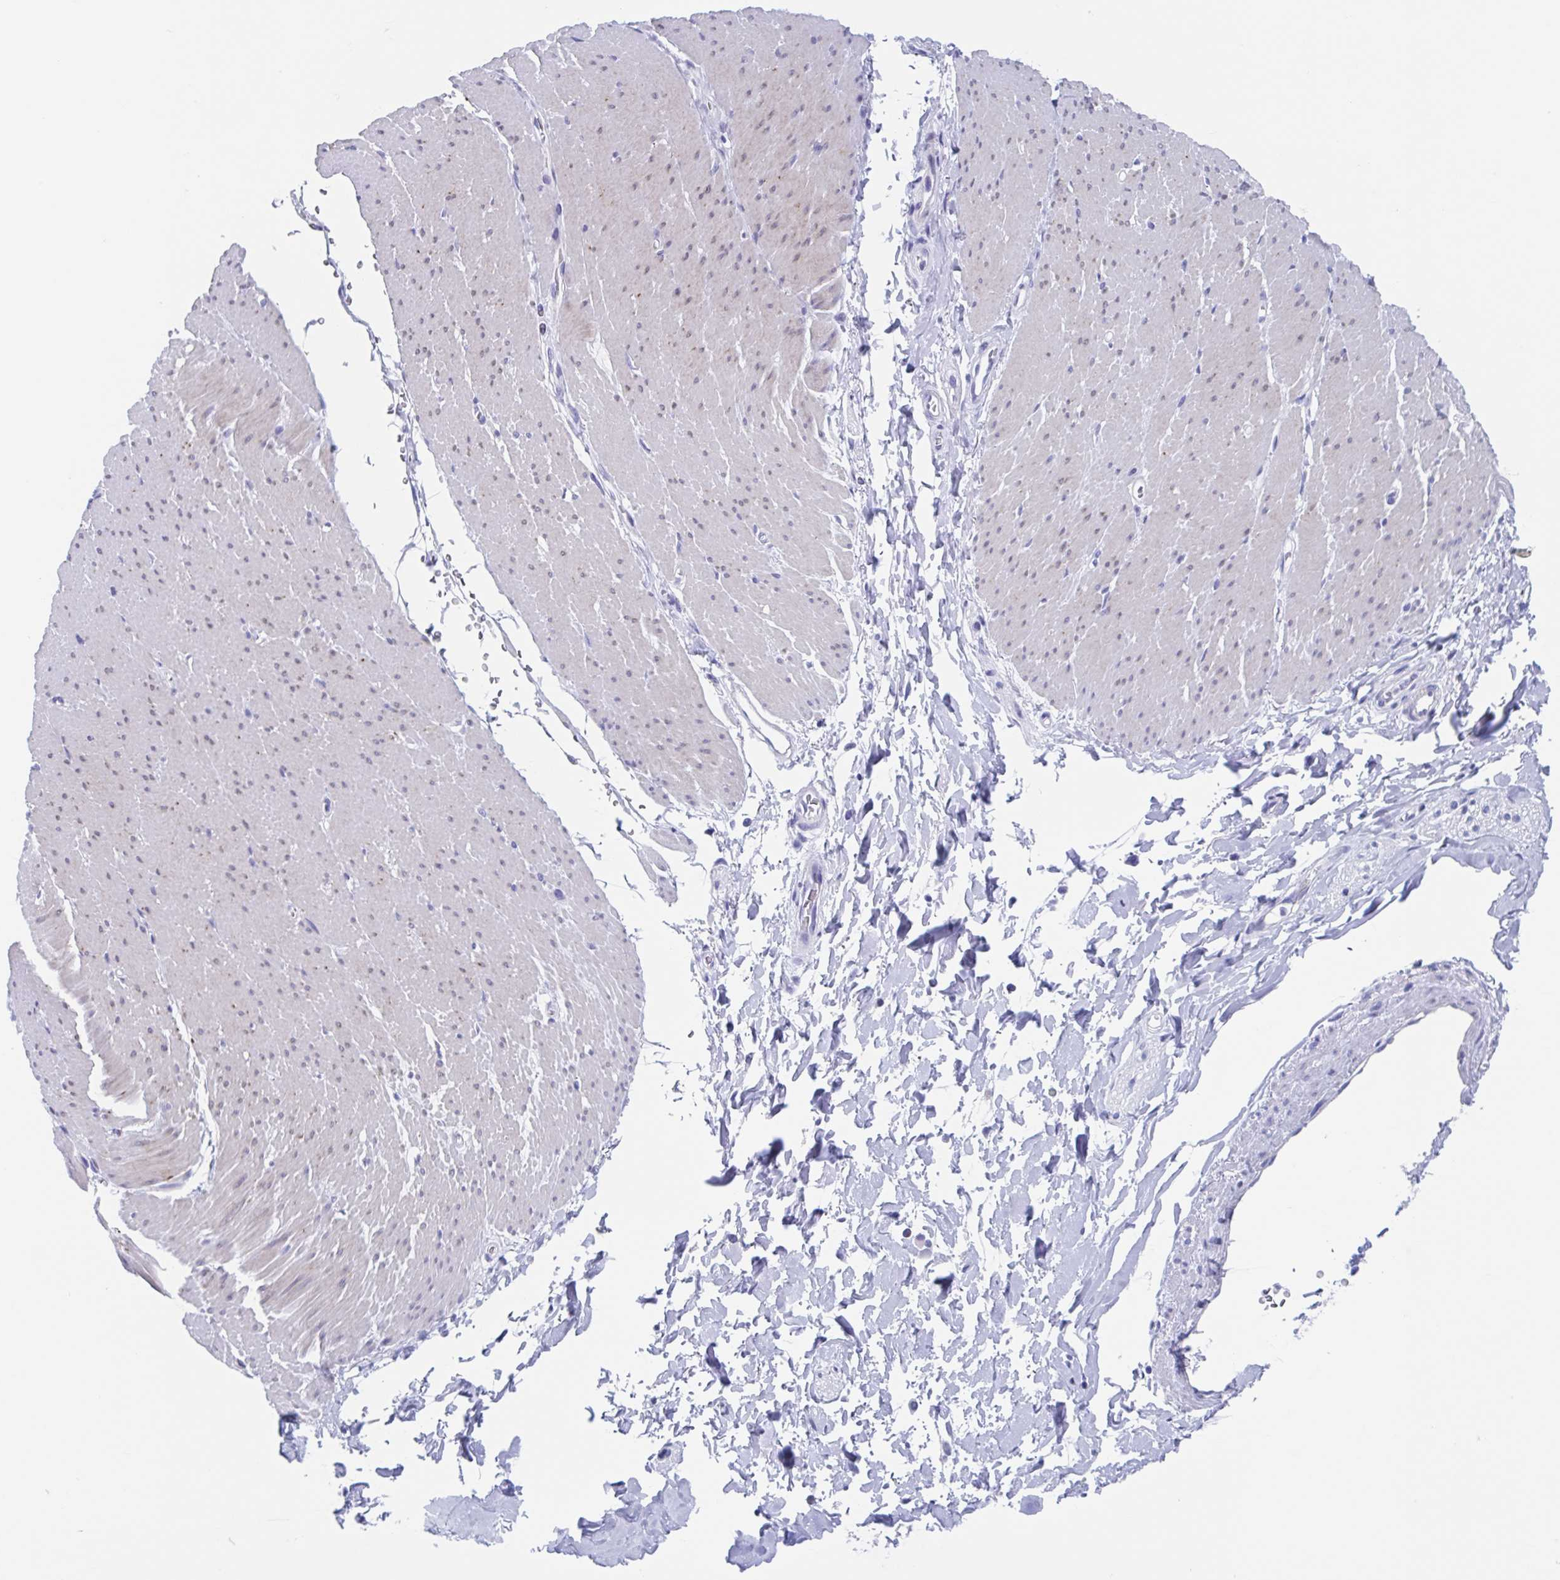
{"staining": {"intensity": "negative", "quantity": "none", "location": "none"}, "tissue": "smooth muscle", "cell_type": "Smooth muscle cells", "image_type": "normal", "snomed": [{"axis": "morphology", "description": "Normal tissue, NOS"}, {"axis": "topography", "description": "Smooth muscle"}, {"axis": "topography", "description": "Rectum"}], "caption": "A high-resolution histopathology image shows immunohistochemistry staining of benign smooth muscle, which demonstrates no significant positivity in smooth muscle cells. Brightfield microscopy of immunohistochemistry (IHC) stained with DAB (3,3'-diaminobenzidine) (brown) and hematoxylin (blue), captured at high magnification.", "gene": "SHCBP1L", "patient": {"sex": "male", "age": 53}}